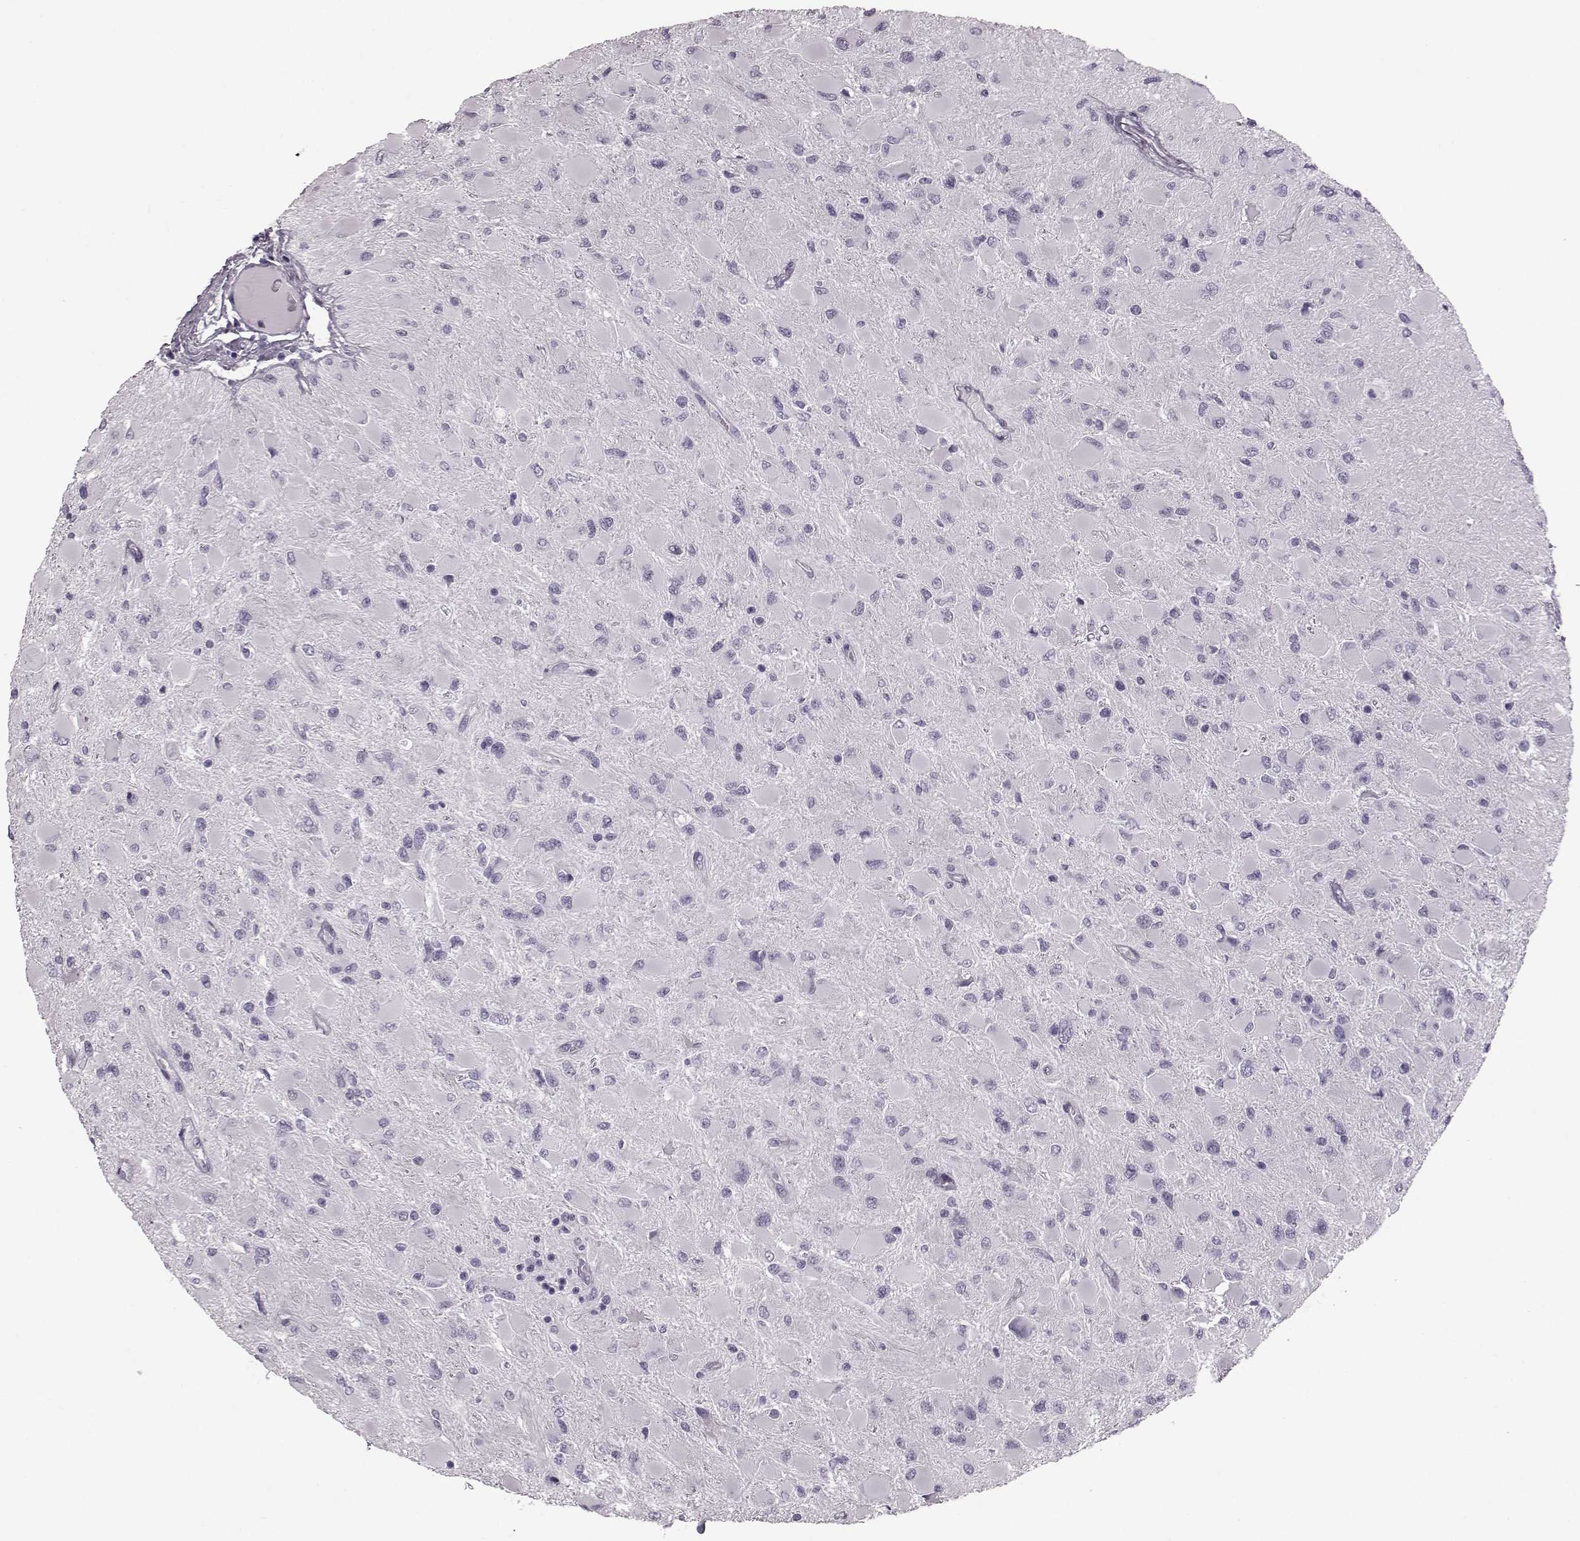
{"staining": {"intensity": "negative", "quantity": "none", "location": "none"}, "tissue": "glioma", "cell_type": "Tumor cells", "image_type": "cancer", "snomed": [{"axis": "morphology", "description": "Glioma, malignant, High grade"}, {"axis": "topography", "description": "Cerebral cortex"}], "caption": "A high-resolution histopathology image shows immunohistochemistry staining of glioma, which displays no significant expression in tumor cells. (Immunohistochemistry (ihc), brightfield microscopy, high magnification).", "gene": "JSRP1", "patient": {"sex": "female", "age": 36}}